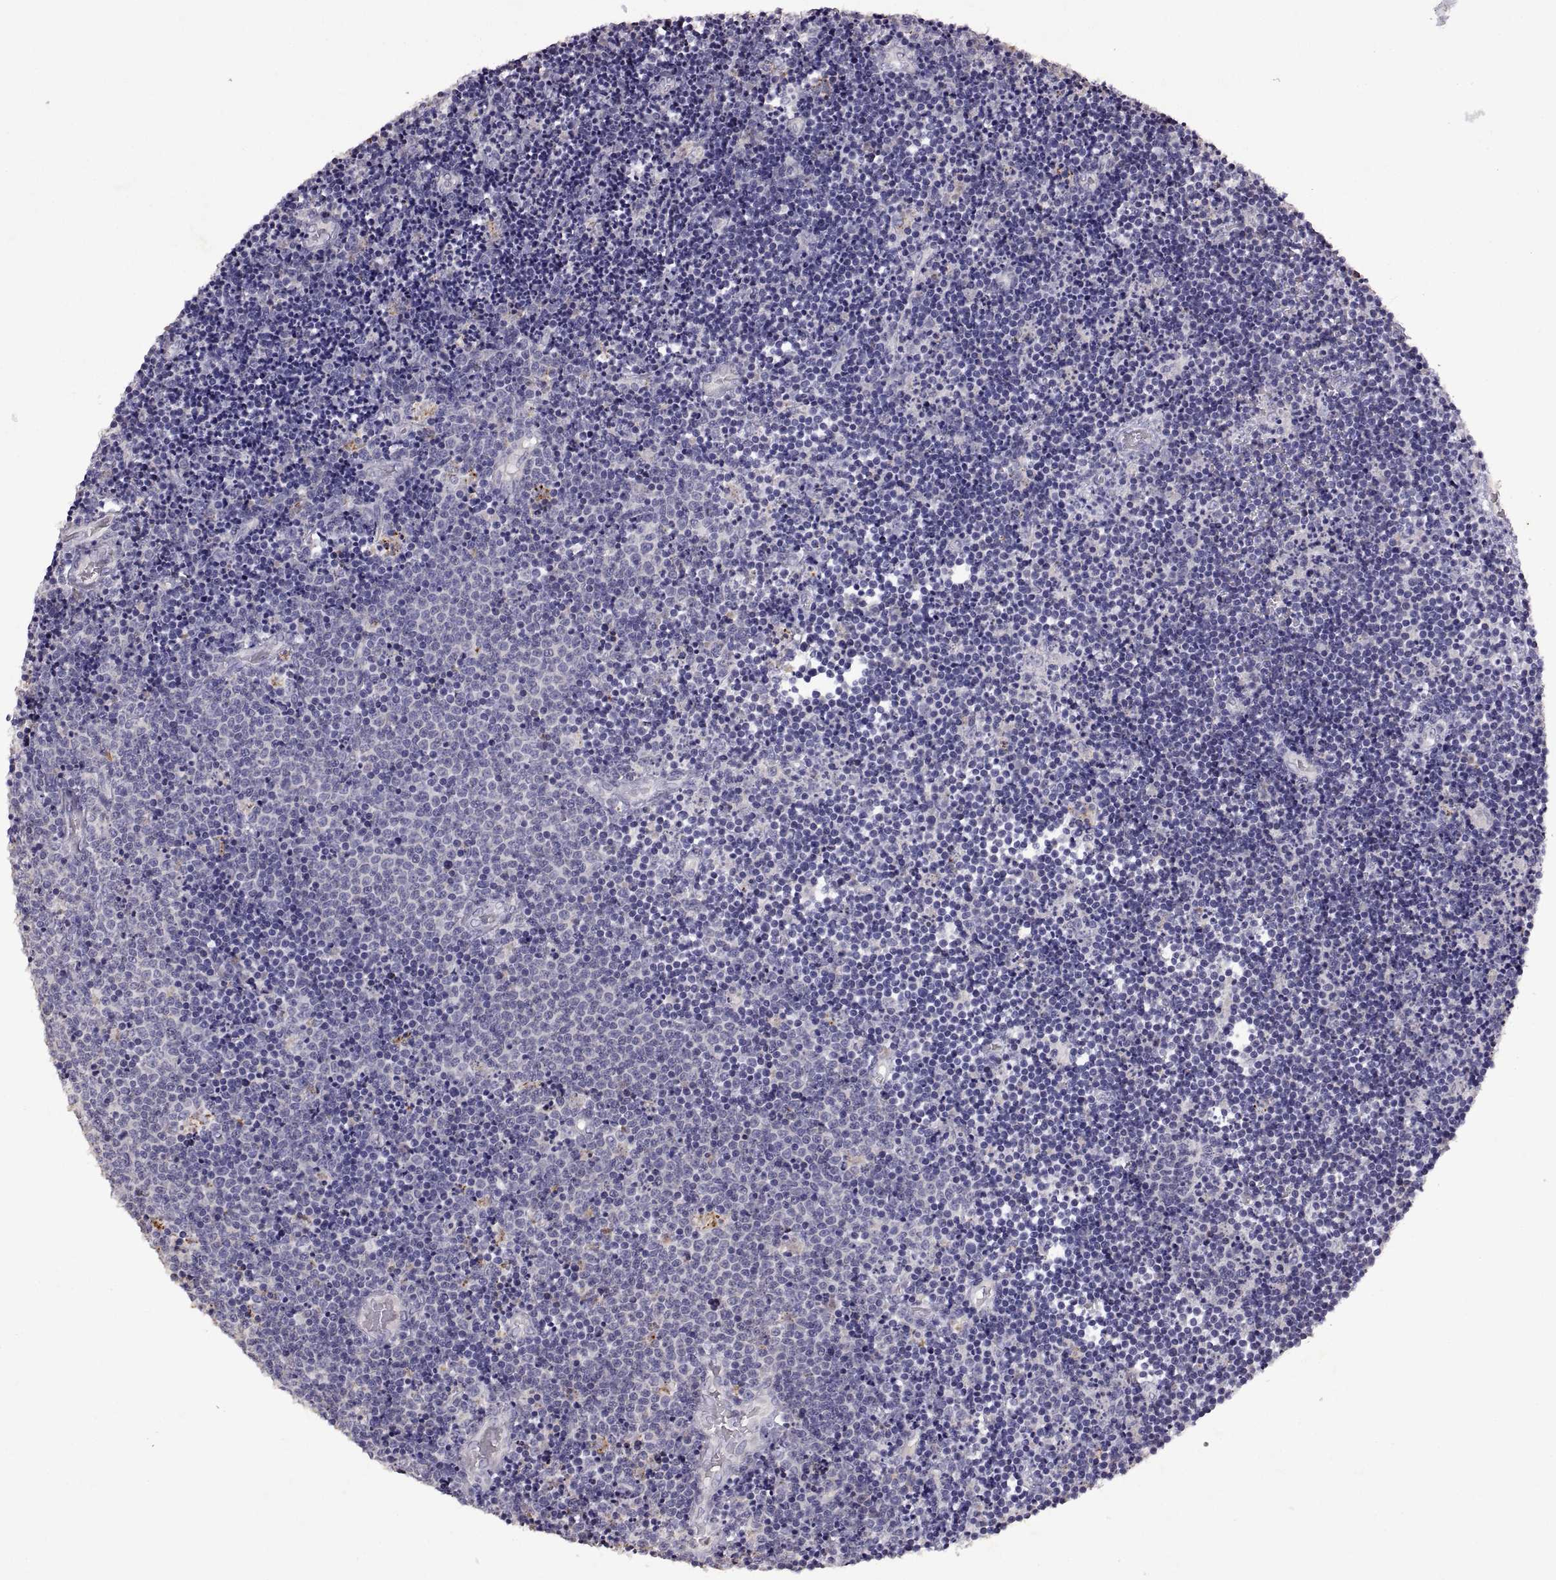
{"staining": {"intensity": "negative", "quantity": "none", "location": "none"}, "tissue": "lymphoma", "cell_type": "Tumor cells", "image_type": "cancer", "snomed": [{"axis": "morphology", "description": "Malignant lymphoma, non-Hodgkin's type, Low grade"}, {"axis": "topography", "description": "Brain"}], "caption": "DAB (3,3'-diaminobenzidine) immunohistochemical staining of malignant lymphoma, non-Hodgkin's type (low-grade) shows no significant expression in tumor cells. (Stains: DAB (3,3'-diaminobenzidine) IHC with hematoxylin counter stain, Microscopy: brightfield microscopy at high magnification).", "gene": "DEFB136", "patient": {"sex": "female", "age": 66}}